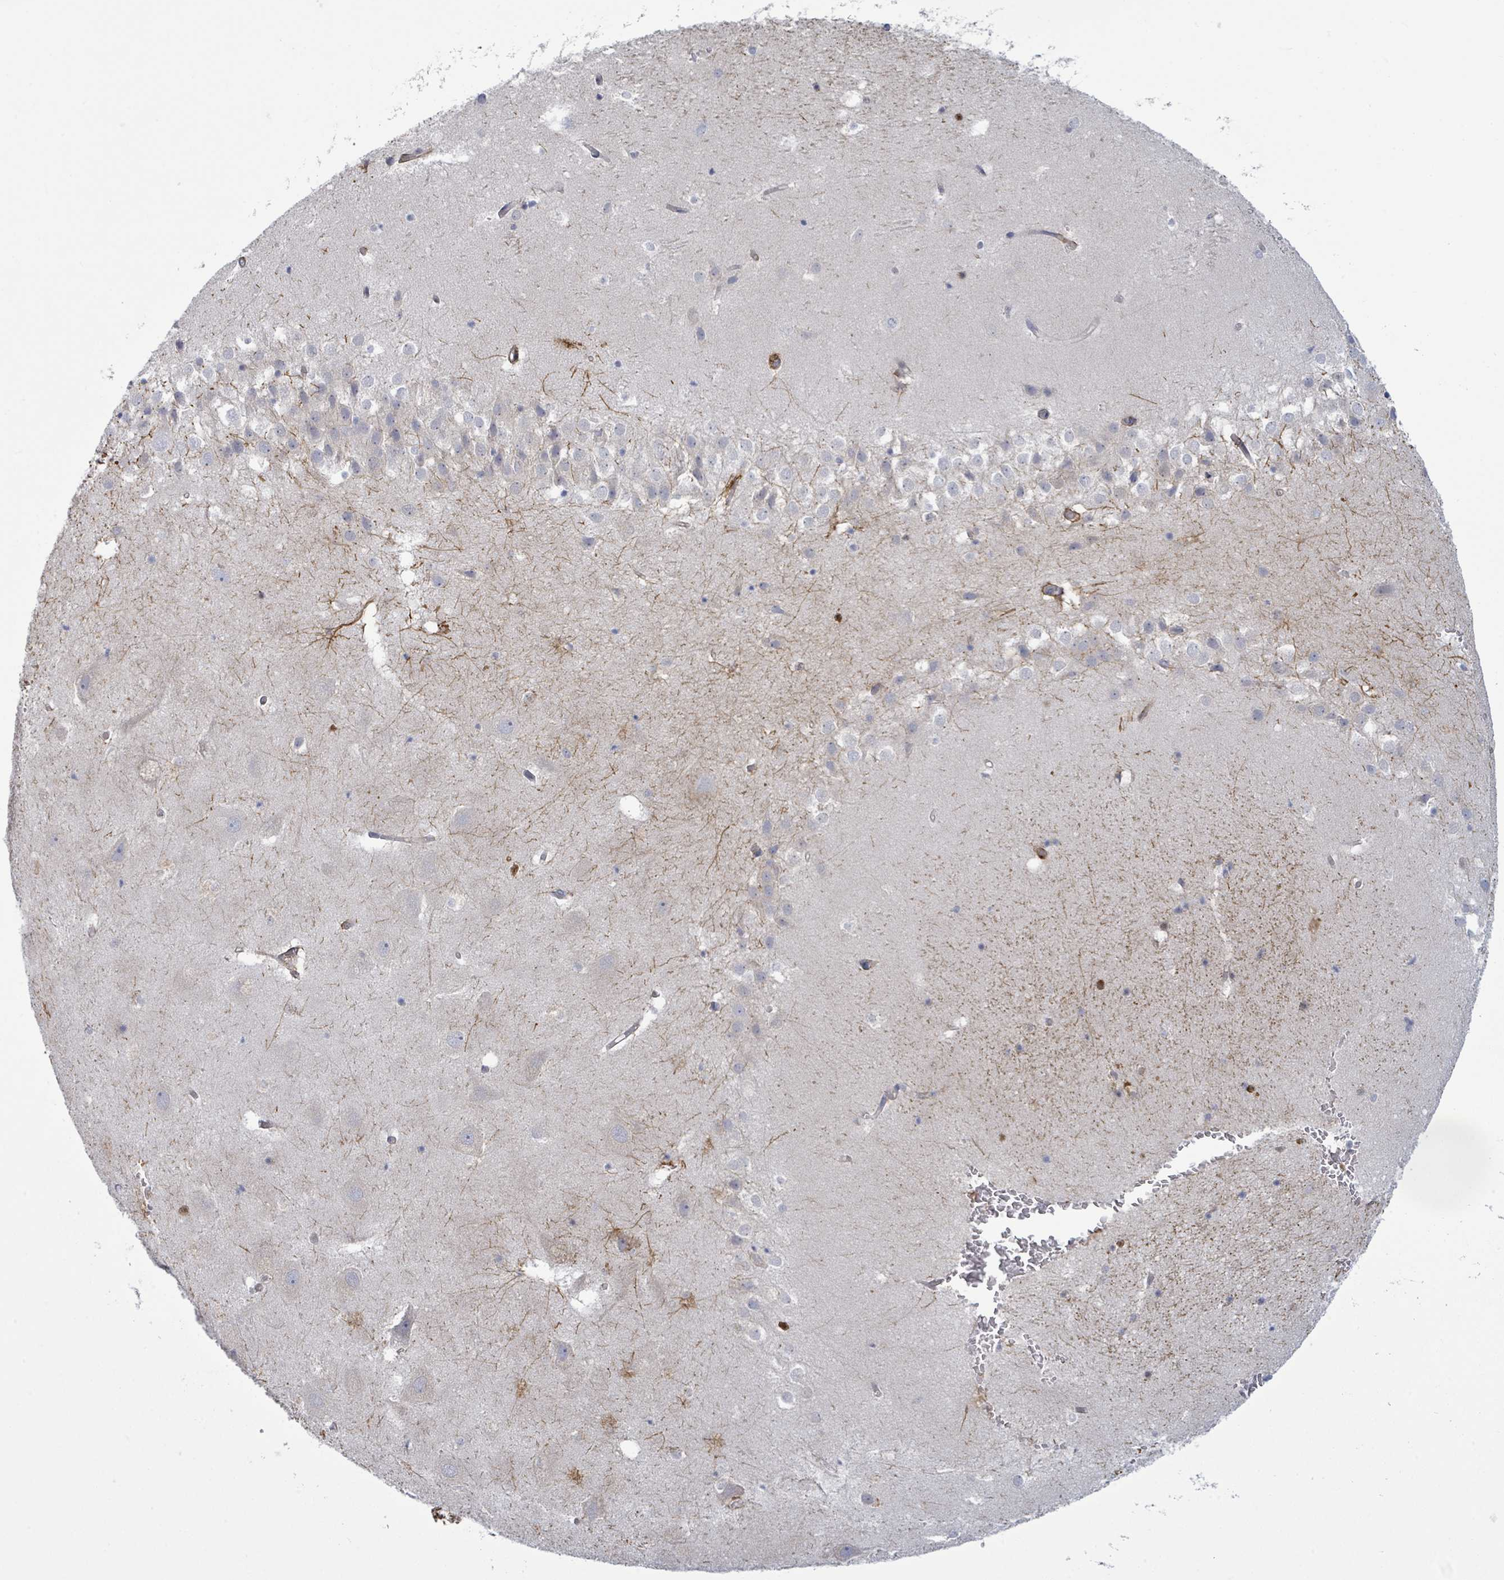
{"staining": {"intensity": "strong", "quantity": "<25%", "location": "cytoplasmic/membranous"}, "tissue": "hippocampus", "cell_type": "Glial cells", "image_type": "normal", "snomed": [{"axis": "morphology", "description": "Normal tissue, NOS"}, {"axis": "topography", "description": "Hippocampus"}], "caption": "Human hippocampus stained for a protein (brown) displays strong cytoplasmic/membranous positive staining in about <25% of glial cells.", "gene": "COL13A1", "patient": {"sex": "female", "age": 52}}